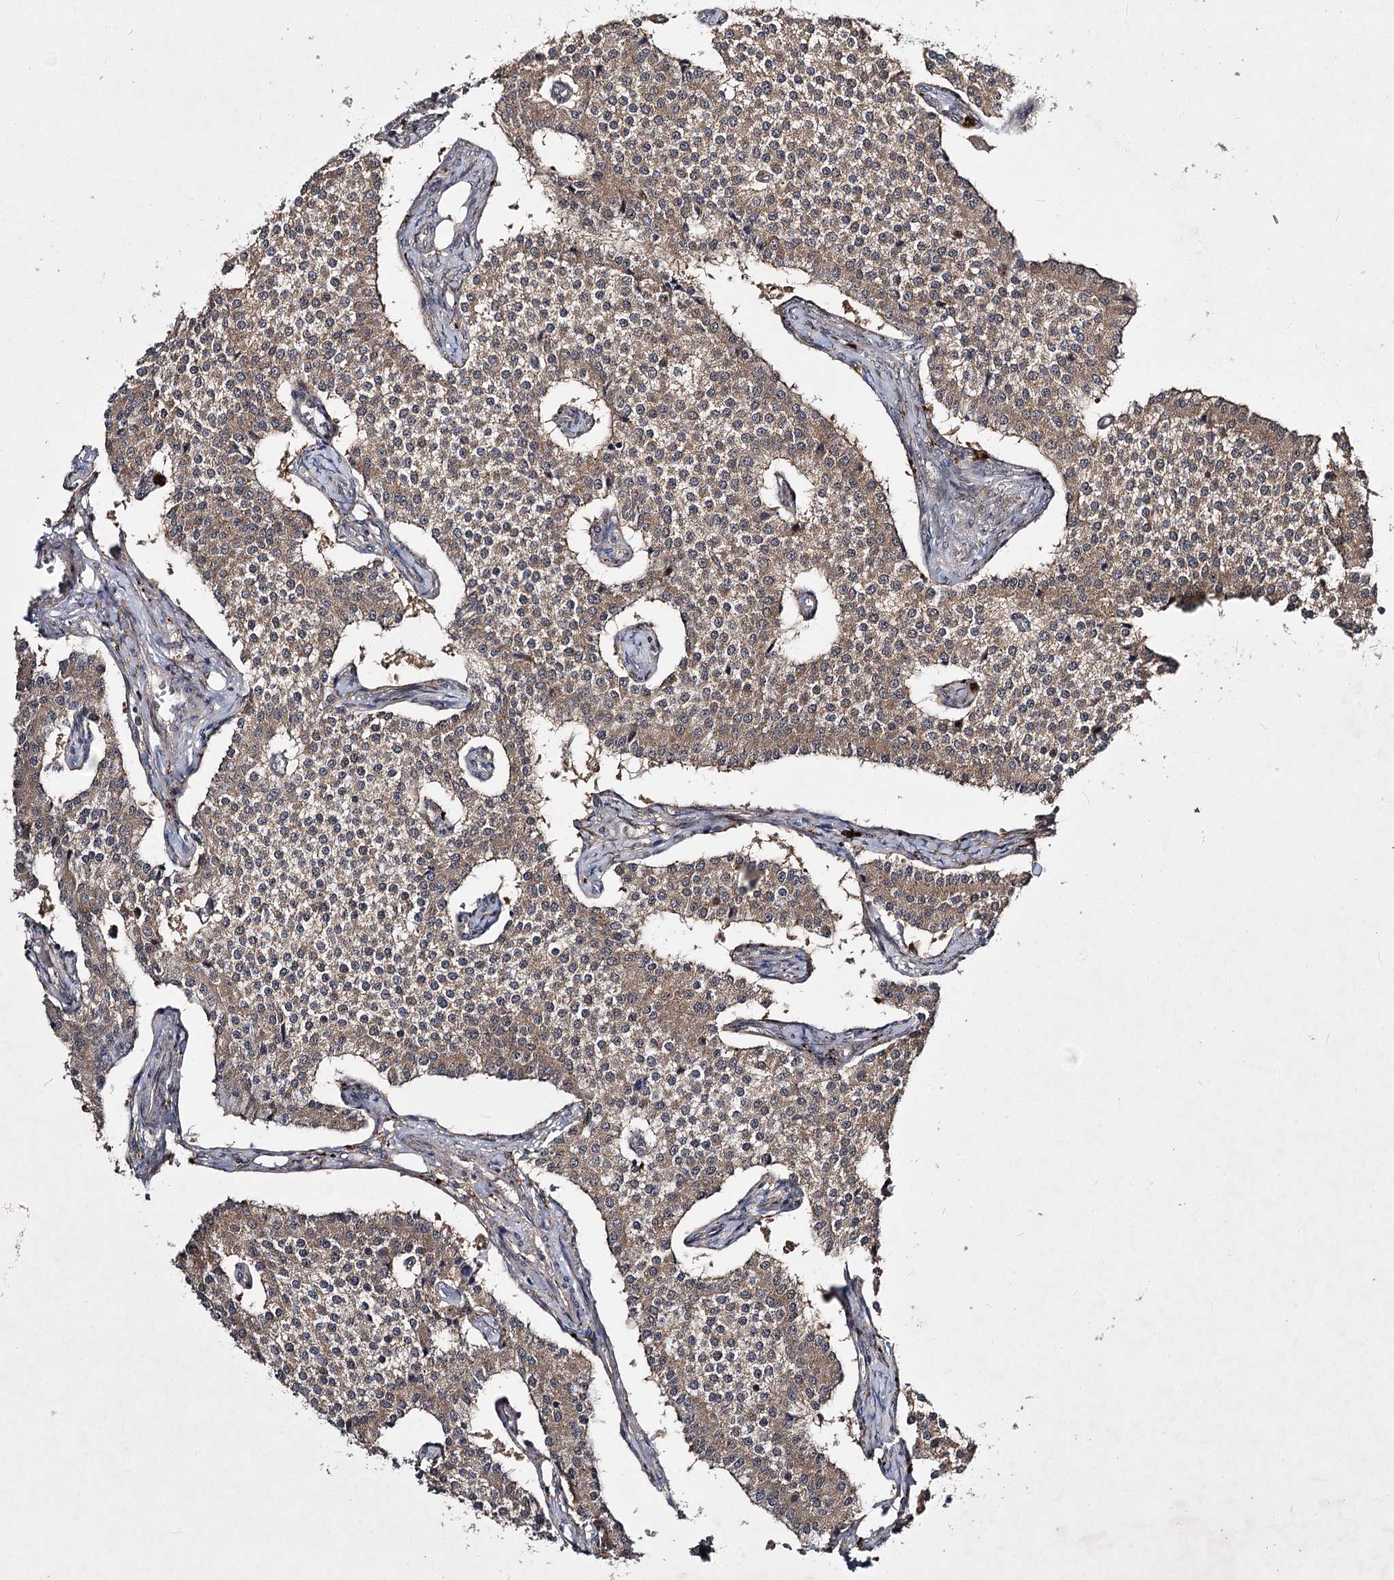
{"staining": {"intensity": "moderate", "quantity": ">75%", "location": "cytoplasmic/membranous"}, "tissue": "carcinoid", "cell_type": "Tumor cells", "image_type": "cancer", "snomed": [{"axis": "morphology", "description": "Carcinoid, malignant, NOS"}, {"axis": "topography", "description": "Colon"}], "caption": "IHC of carcinoid shows medium levels of moderate cytoplasmic/membranous staining in approximately >75% of tumor cells.", "gene": "MINDY3", "patient": {"sex": "female", "age": 52}}